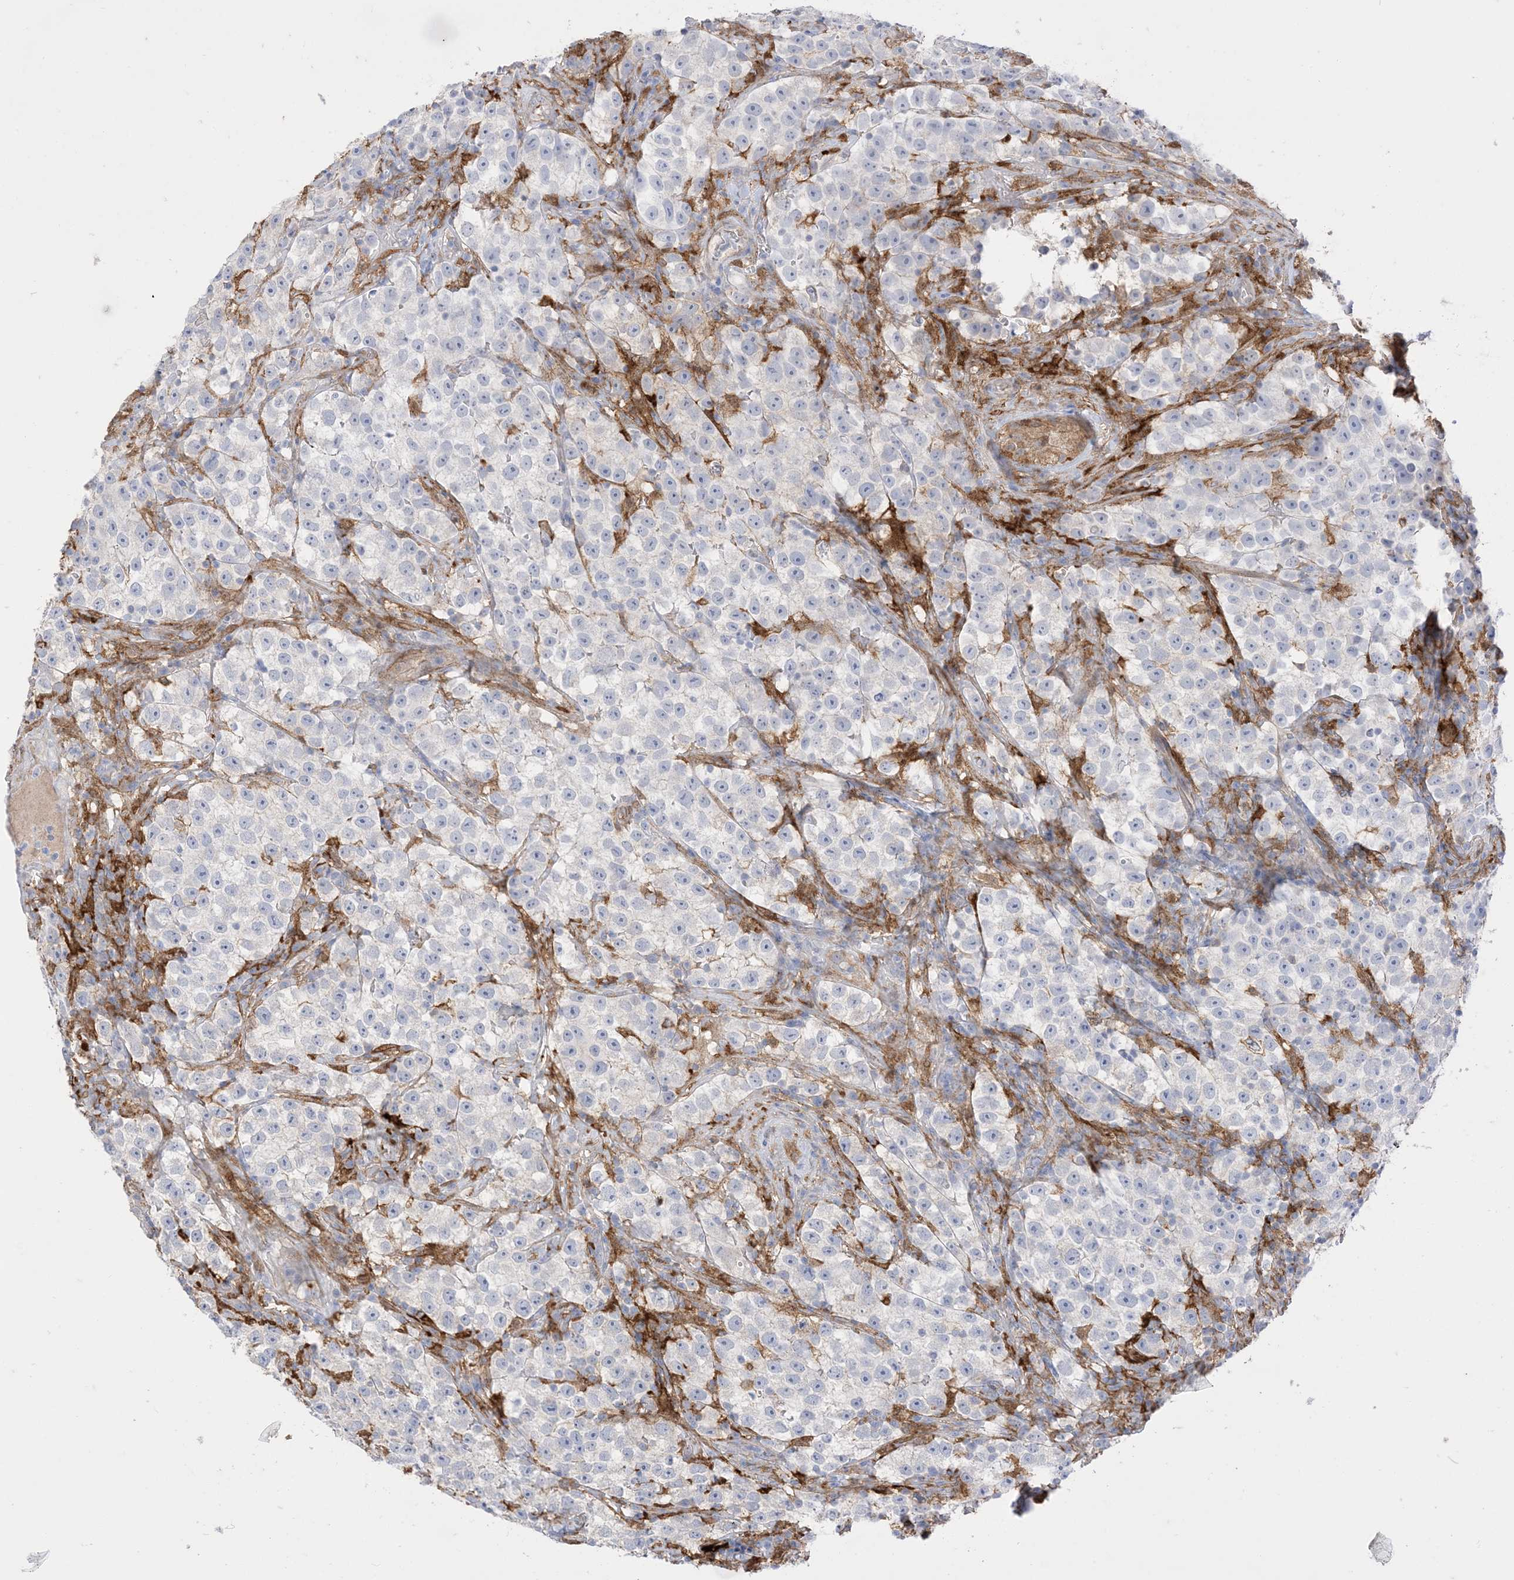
{"staining": {"intensity": "negative", "quantity": "none", "location": "none"}, "tissue": "testis cancer", "cell_type": "Tumor cells", "image_type": "cancer", "snomed": [{"axis": "morphology", "description": "Seminoma, NOS"}, {"axis": "topography", "description": "Testis"}], "caption": "A histopathology image of testis seminoma stained for a protein demonstrates no brown staining in tumor cells.", "gene": "GSN", "patient": {"sex": "male", "age": 22}}